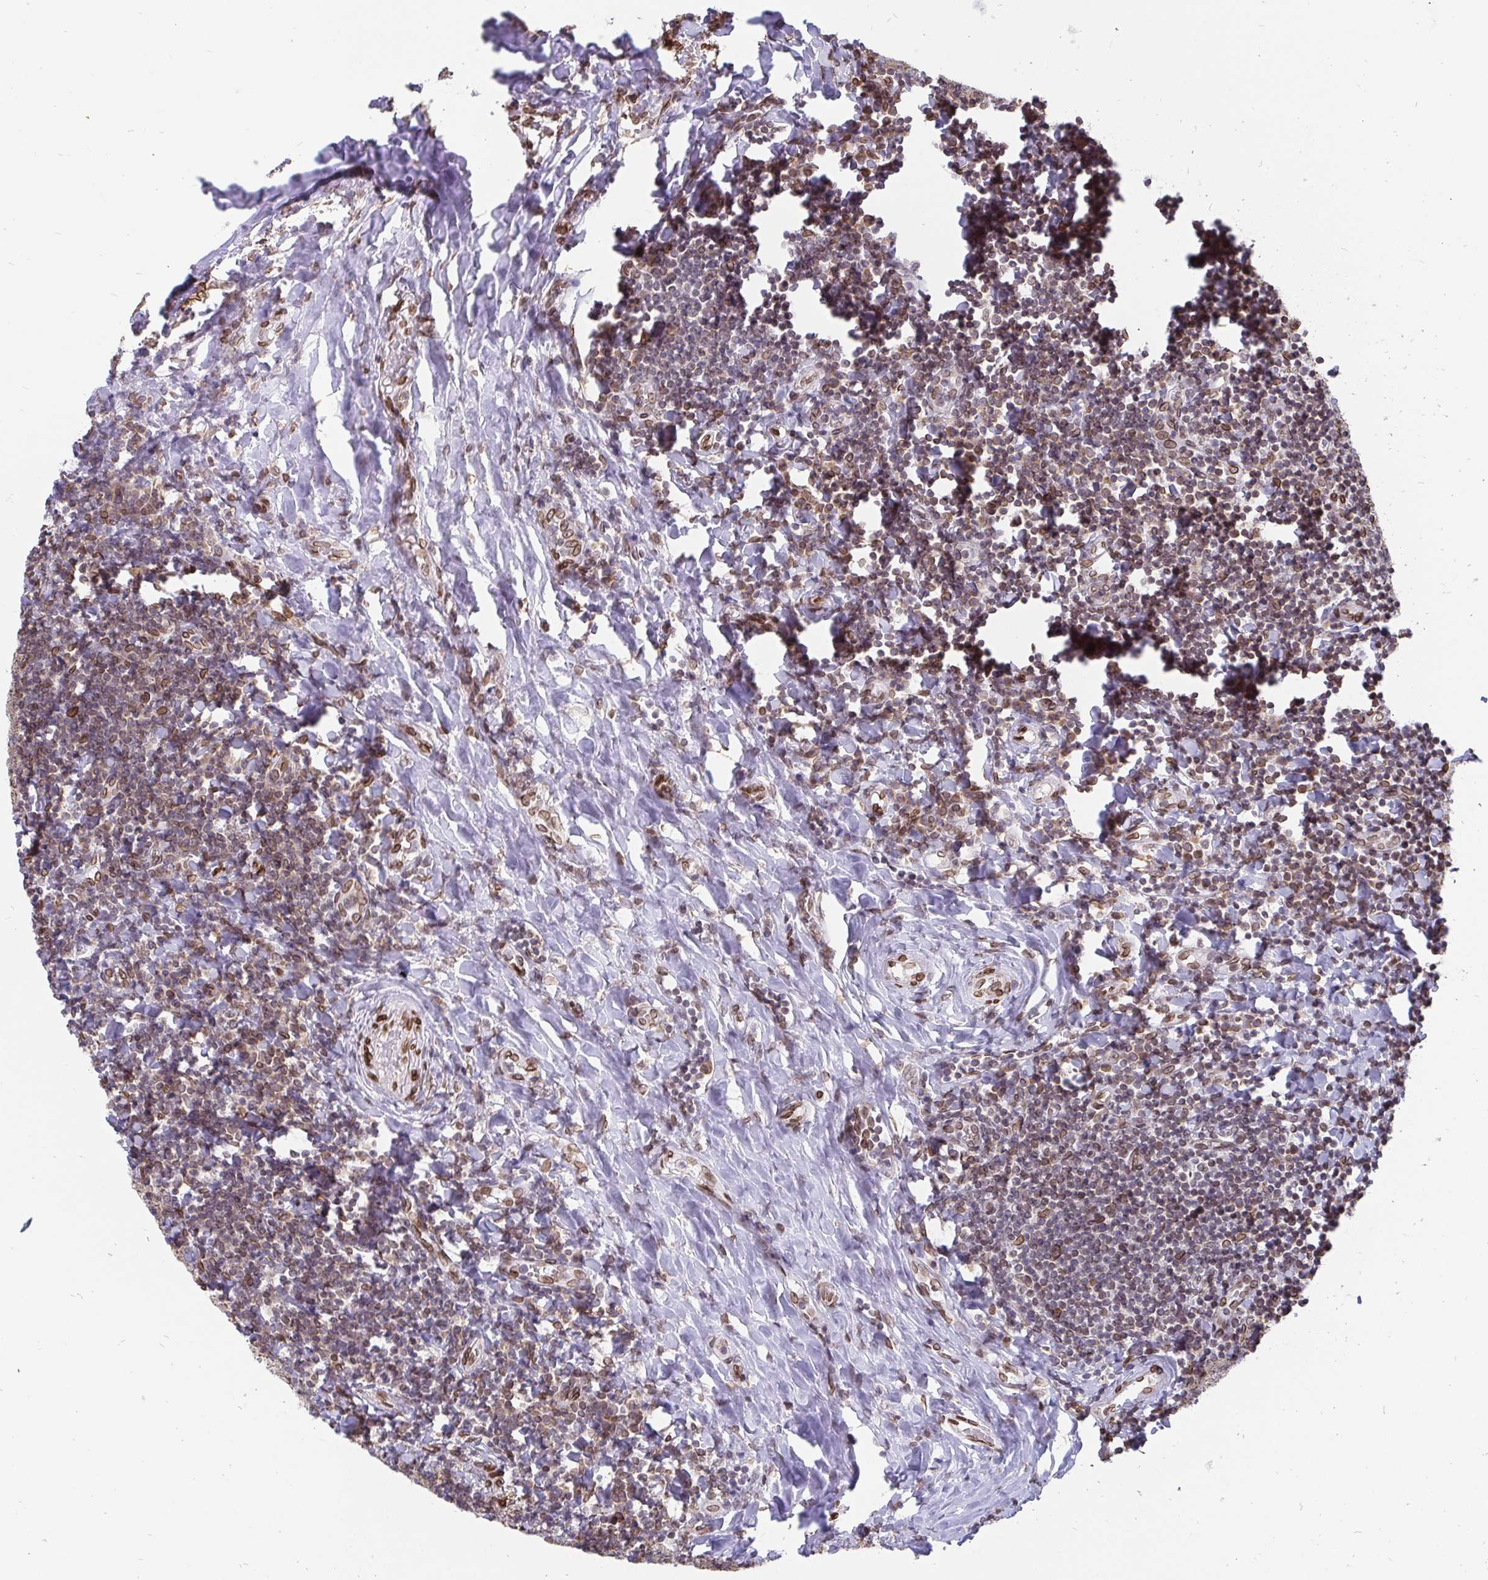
{"staining": {"intensity": "moderate", "quantity": "<25%", "location": "cytoplasmic/membranous,nuclear"}, "tissue": "tonsil", "cell_type": "Germinal center cells", "image_type": "normal", "snomed": [{"axis": "morphology", "description": "Normal tissue, NOS"}, {"axis": "topography", "description": "Tonsil"}], "caption": "A histopathology image of tonsil stained for a protein shows moderate cytoplasmic/membranous,nuclear brown staining in germinal center cells. (DAB (3,3'-diaminobenzidine) = brown stain, brightfield microscopy at high magnification).", "gene": "EMD", "patient": {"sex": "female", "age": 10}}